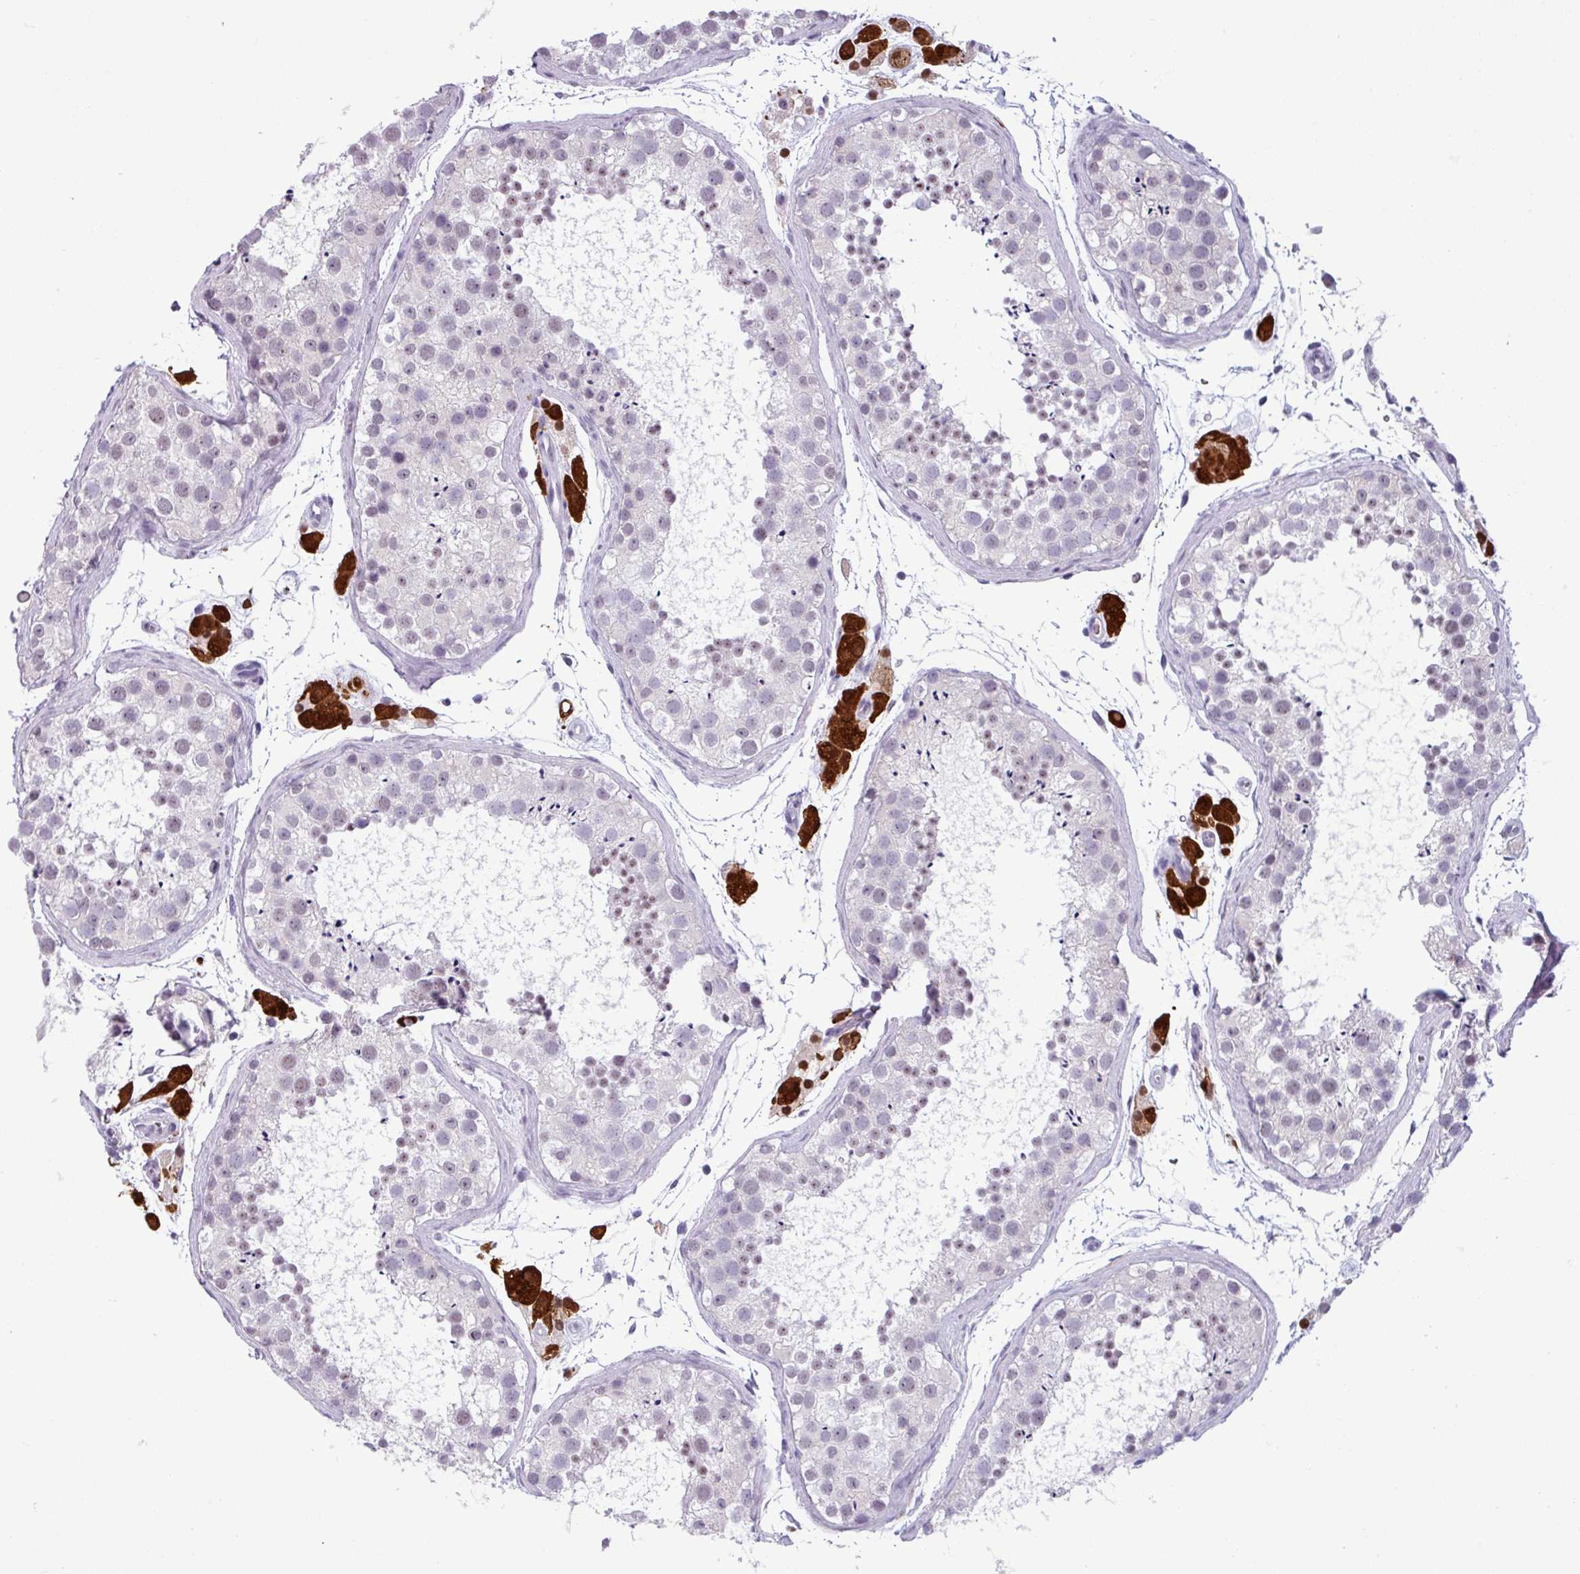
{"staining": {"intensity": "negative", "quantity": "none", "location": "none"}, "tissue": "testis", "cell_type": "Cells in seminiferous ducts", "image_type": "normal", "snomed": [{"axis": "morphology", "description": "Normal tissue, NOS"}, {"axis": "topography", "description": "Testis"}], "caption": "Human testis stained for a protein using immunohistochemistry (IHC) reveals no staining in cells in seminiferous ducts.", "gene": "SRGAP1", "patient": {"sex": "male", "age": 41}}